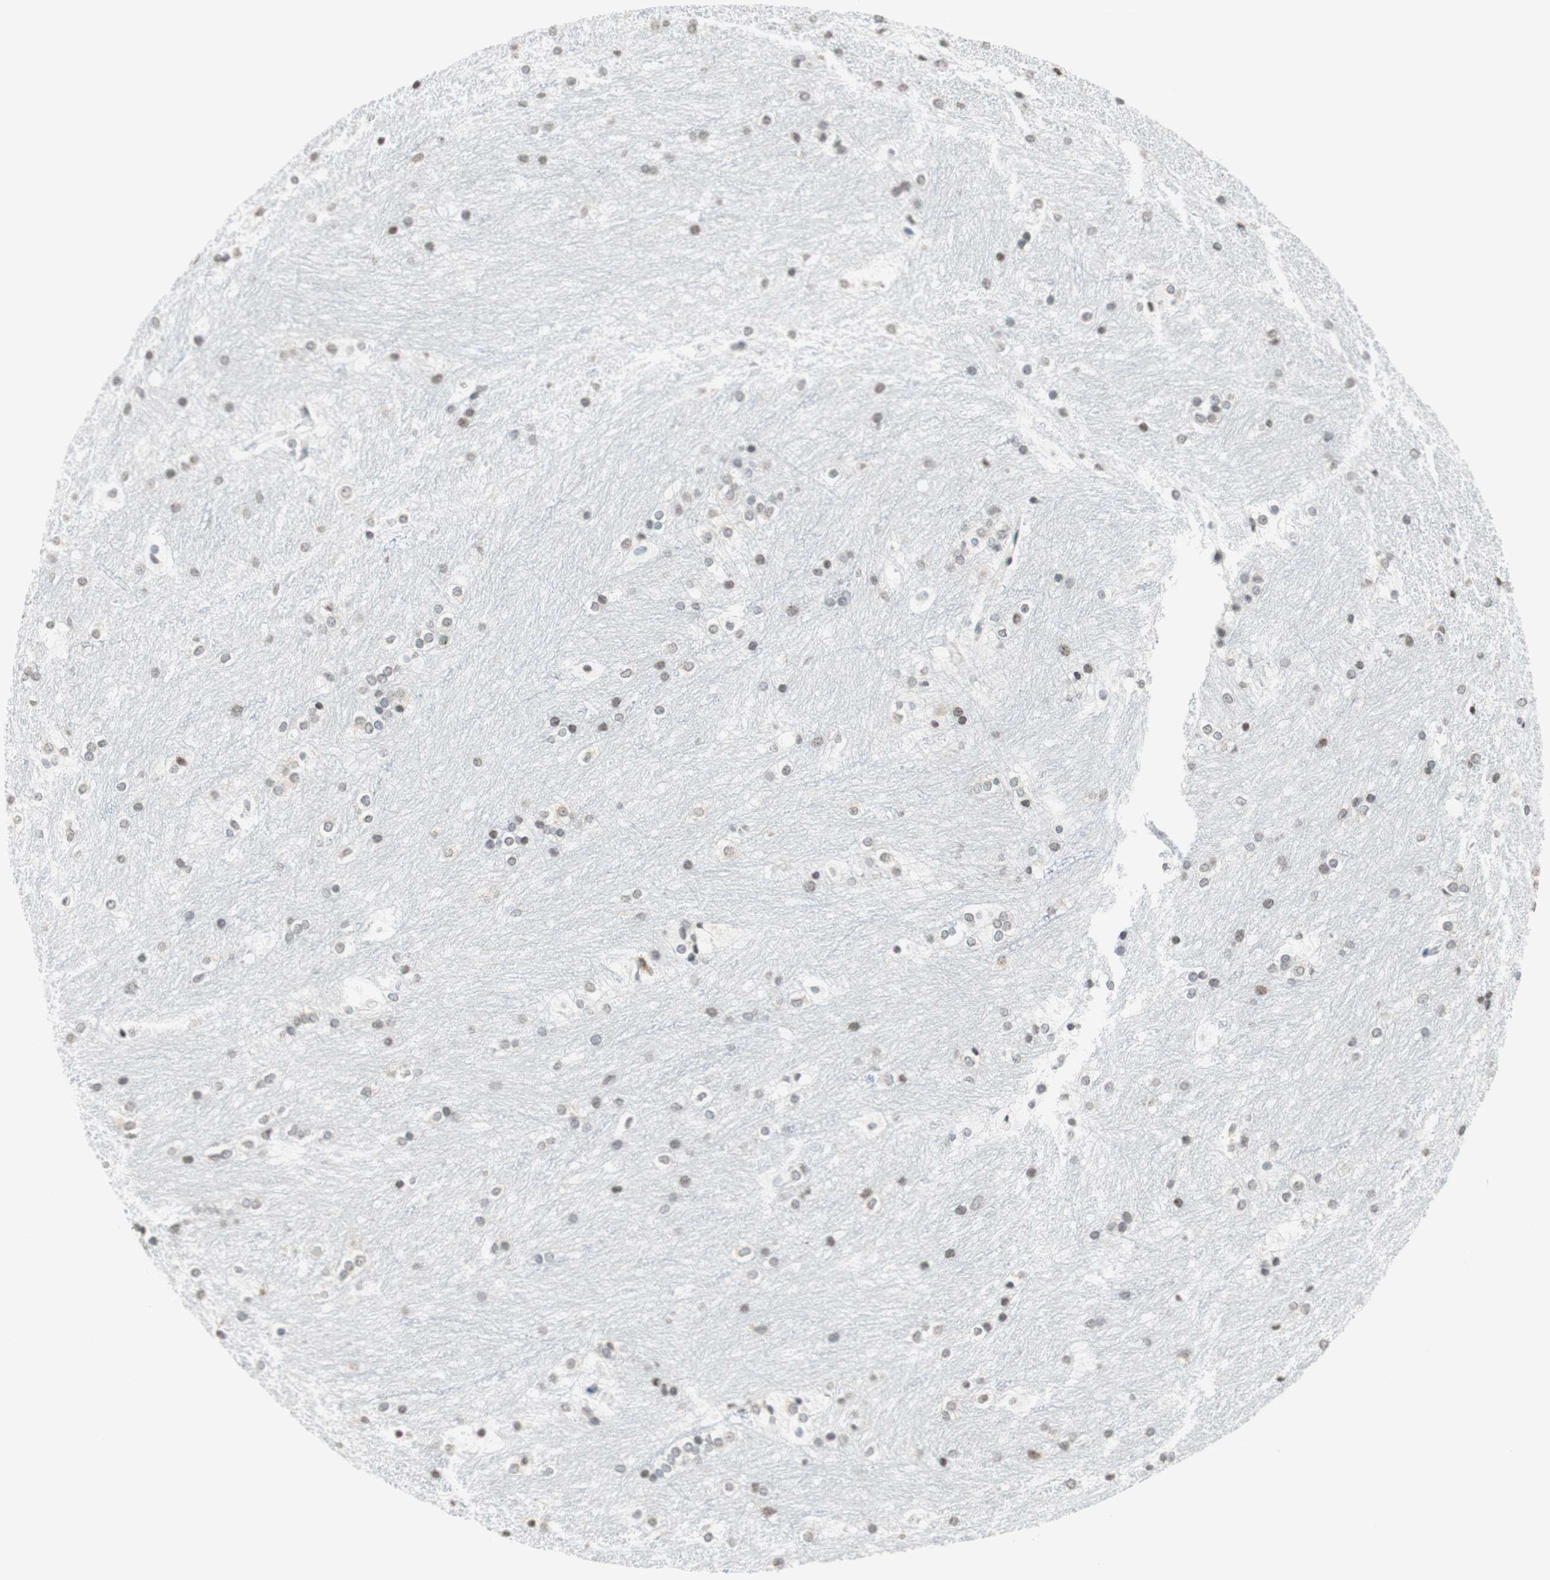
{"staining": {"intensity": "weak", "quantity": "25%-75%", "location": "nuclear"}, "tissue": "caudate", "cell_type": "Glial cells", "image_type": "normal", "snomed": [{"axis": "morphology", "description": "Normal tissue, NOS"}, {"axis": "topography", "description": "Lateral ventricle wall"}], "caption": "Brown immunohistochemical staining in normal caudate shows weak nuclear expression in approximately 25%-75% of glial cells. The protein is stained brown, and the nuclei are stained in blue (DAB (3,3'-diaminobenzidine) IHC with brightfield microscopy, high magnification).", "gene": "WIPF1", "patient": {"sex": "female", "age": 19}}